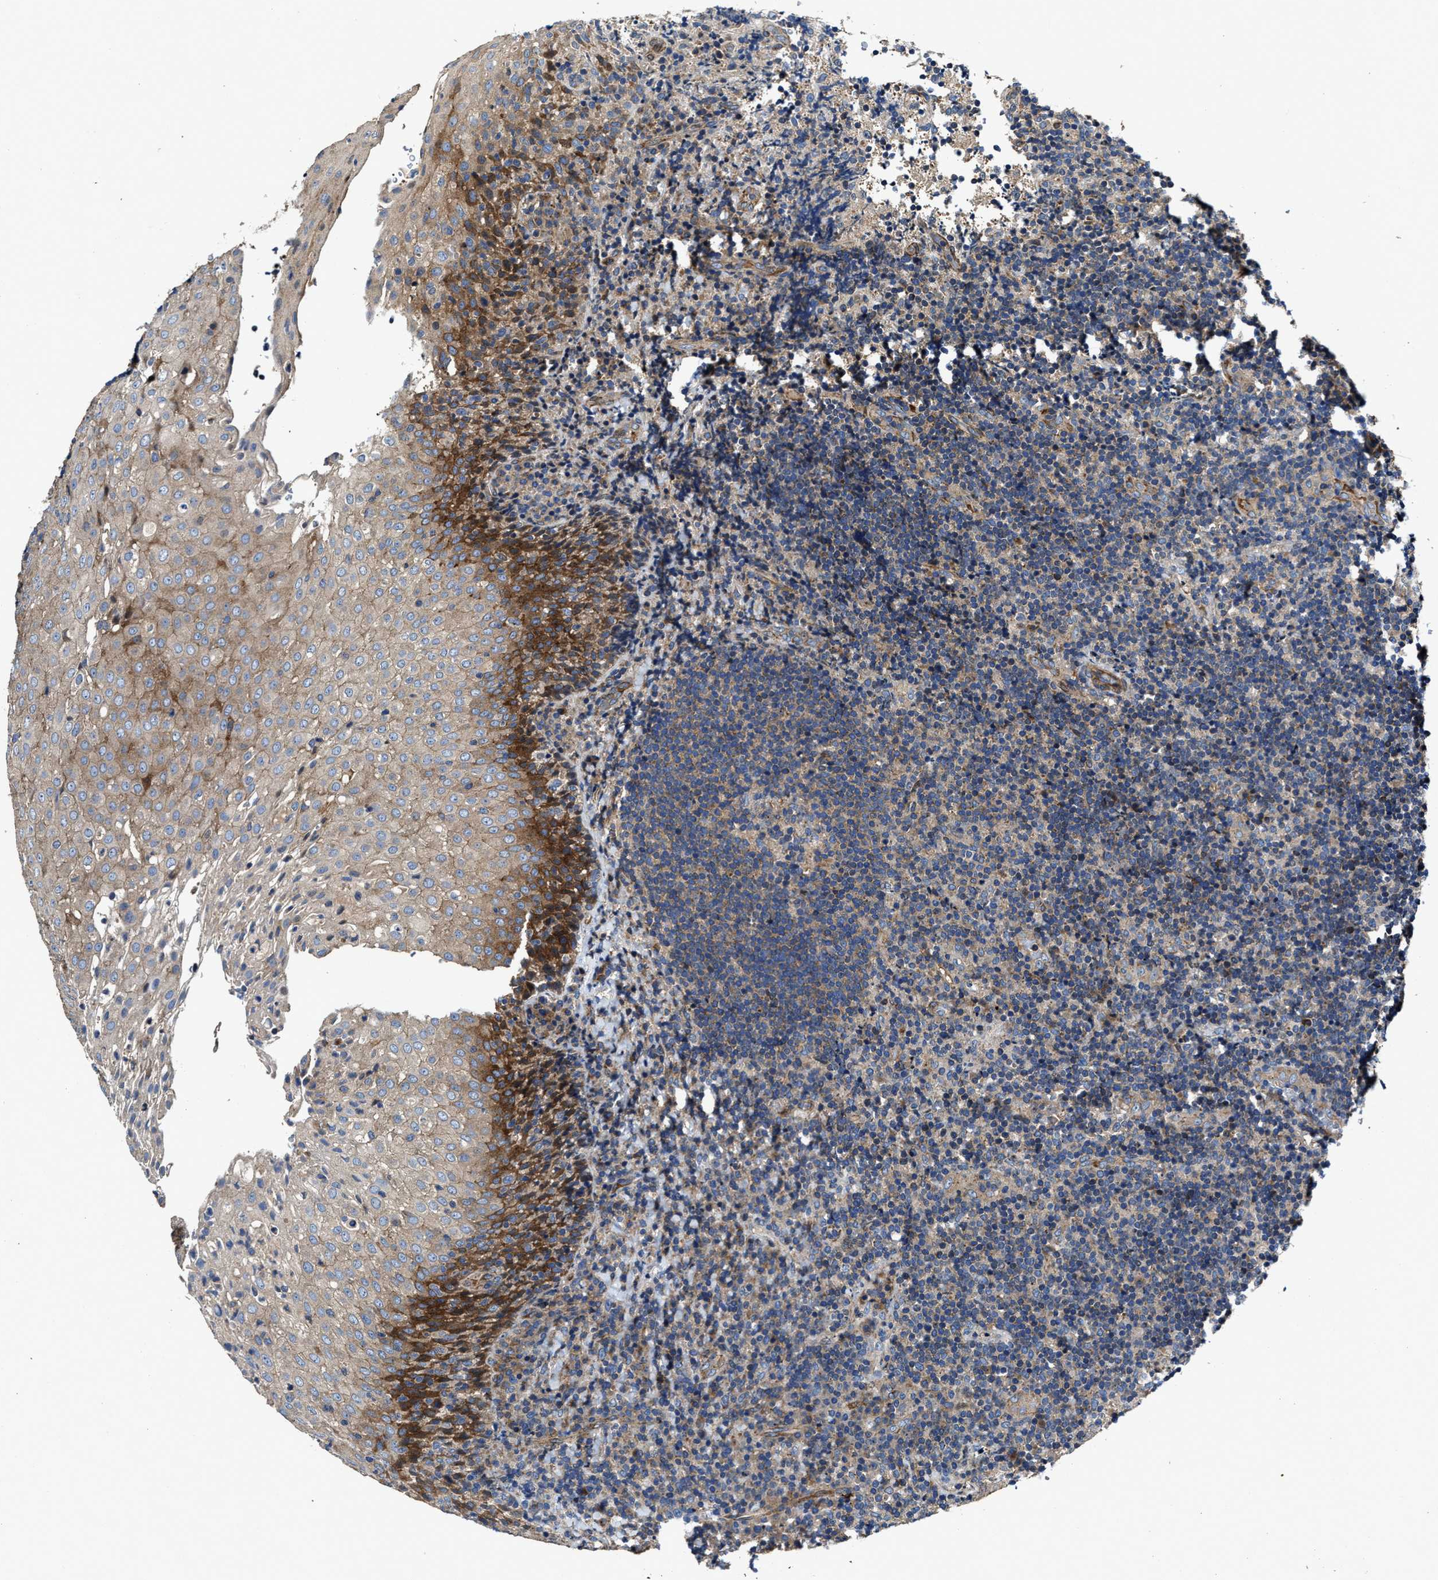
{"staining": {"intensity": "negative", "quantity": "none", "location": "none"}, "tissue": "lymphoma", "cell_type": "Tumor cells", "image_type": "cancer", "snomed": [{"axis": "morphology", "description": "Malignant lymphoma, non-Hodgkin's type, High grade"}, {"axis": "topography", "description": "Tonsil"}], "caption": "This is an immunohistochemistry photomicrograph of human malignant lymphoma, non-Hodgkin's type (high-grade). There is no positivity in tumor cells.", "gene": "PTAR1", "patient": {"sex": "female", "age": 36}}